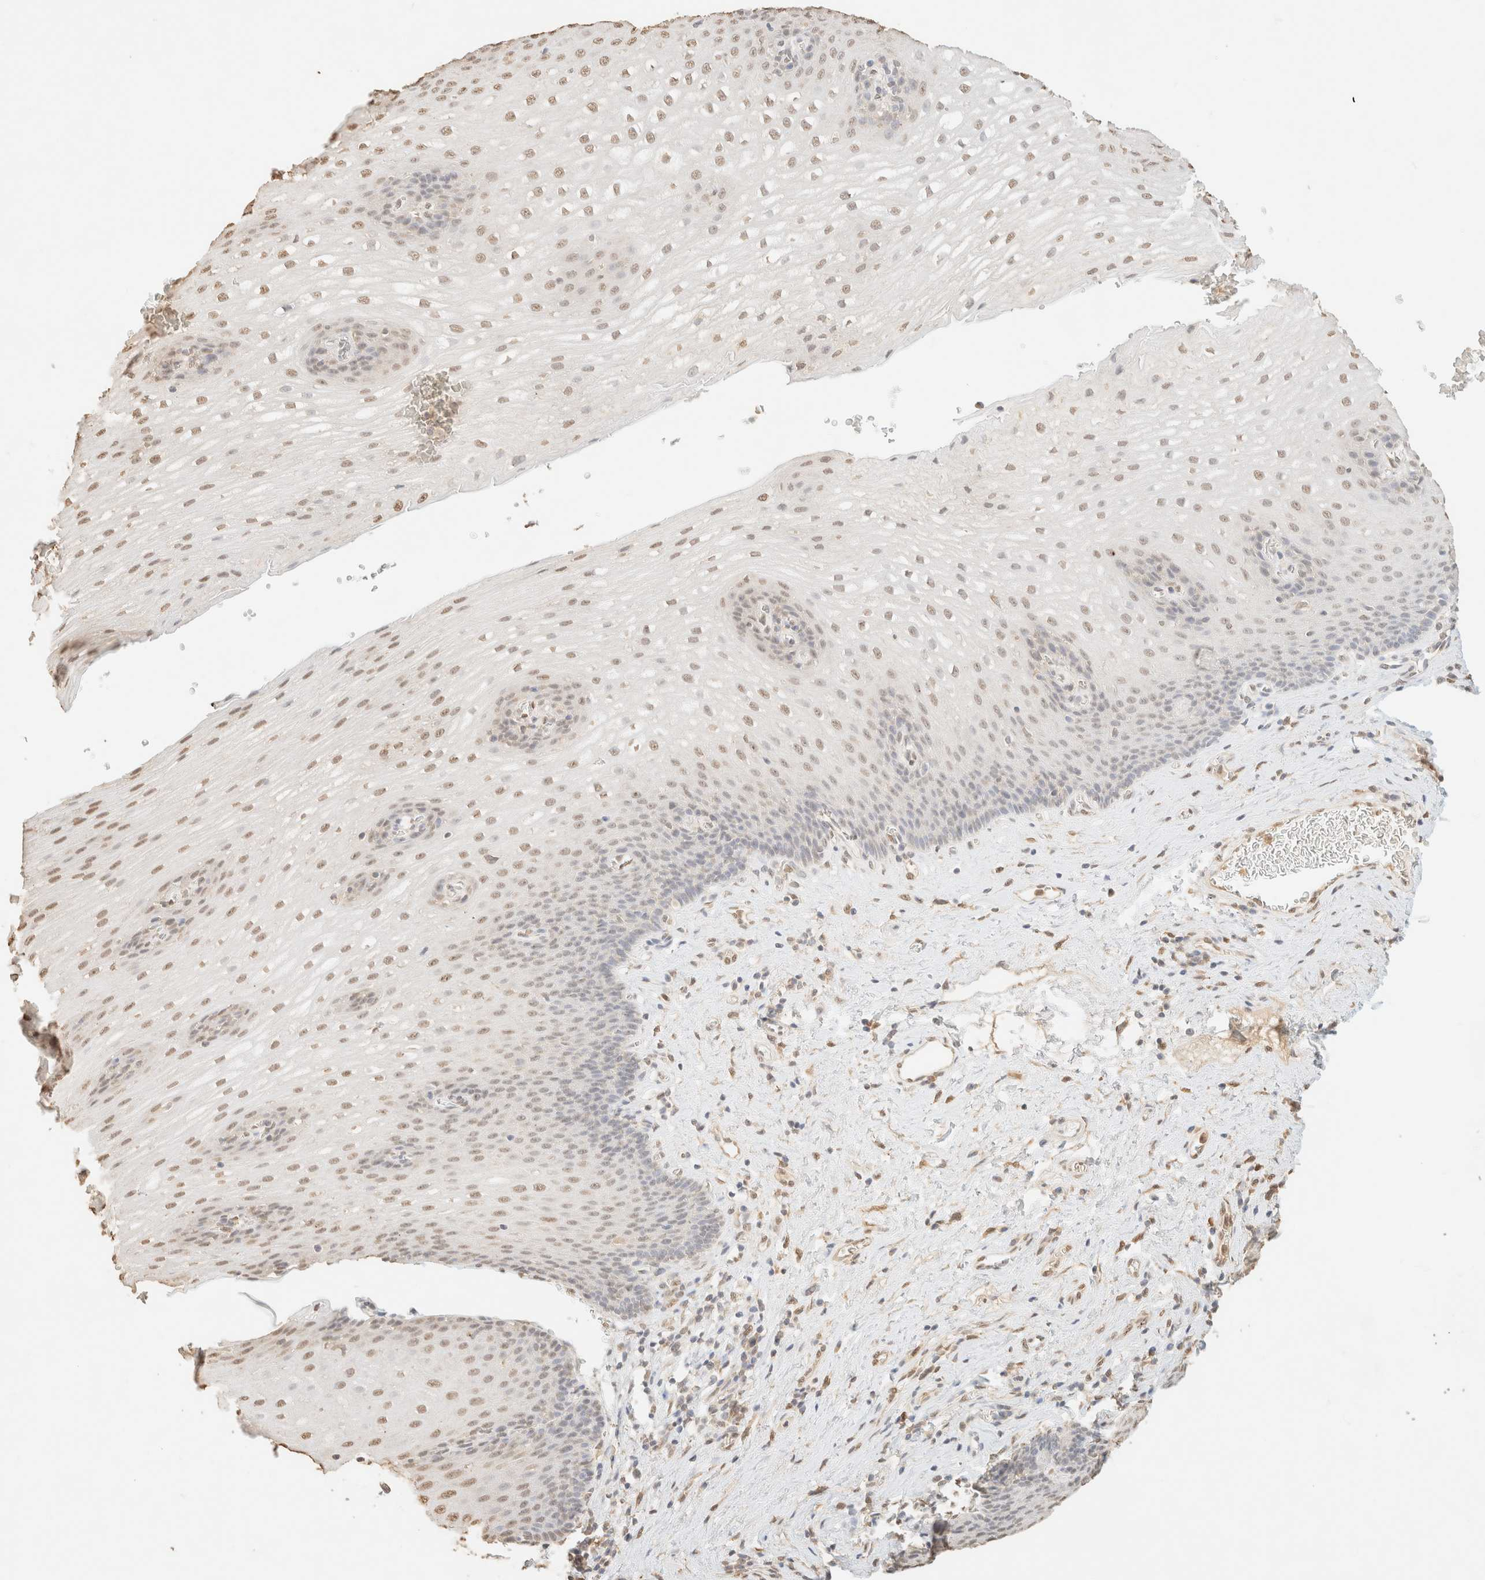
{"staining": {"intensity": "weak", "quantity": ">75%", "location": "nuclear"}, "tissue": "esophagus", "cell_type": "Squamous epithelial cells", "image_type": "normal", "snomed": [{"axis": "morphology", "description": "Normal tissue, NOS"}, {"axis": "topography", "description": "Esophagus"}], "caption": "Squamous epithelial cells demonstrate low levels of weak nuclear expression in about >75% of cells in benign human esophagus.", "gene": "S100A13", "patient": {"sex": "male", "age": 48}}